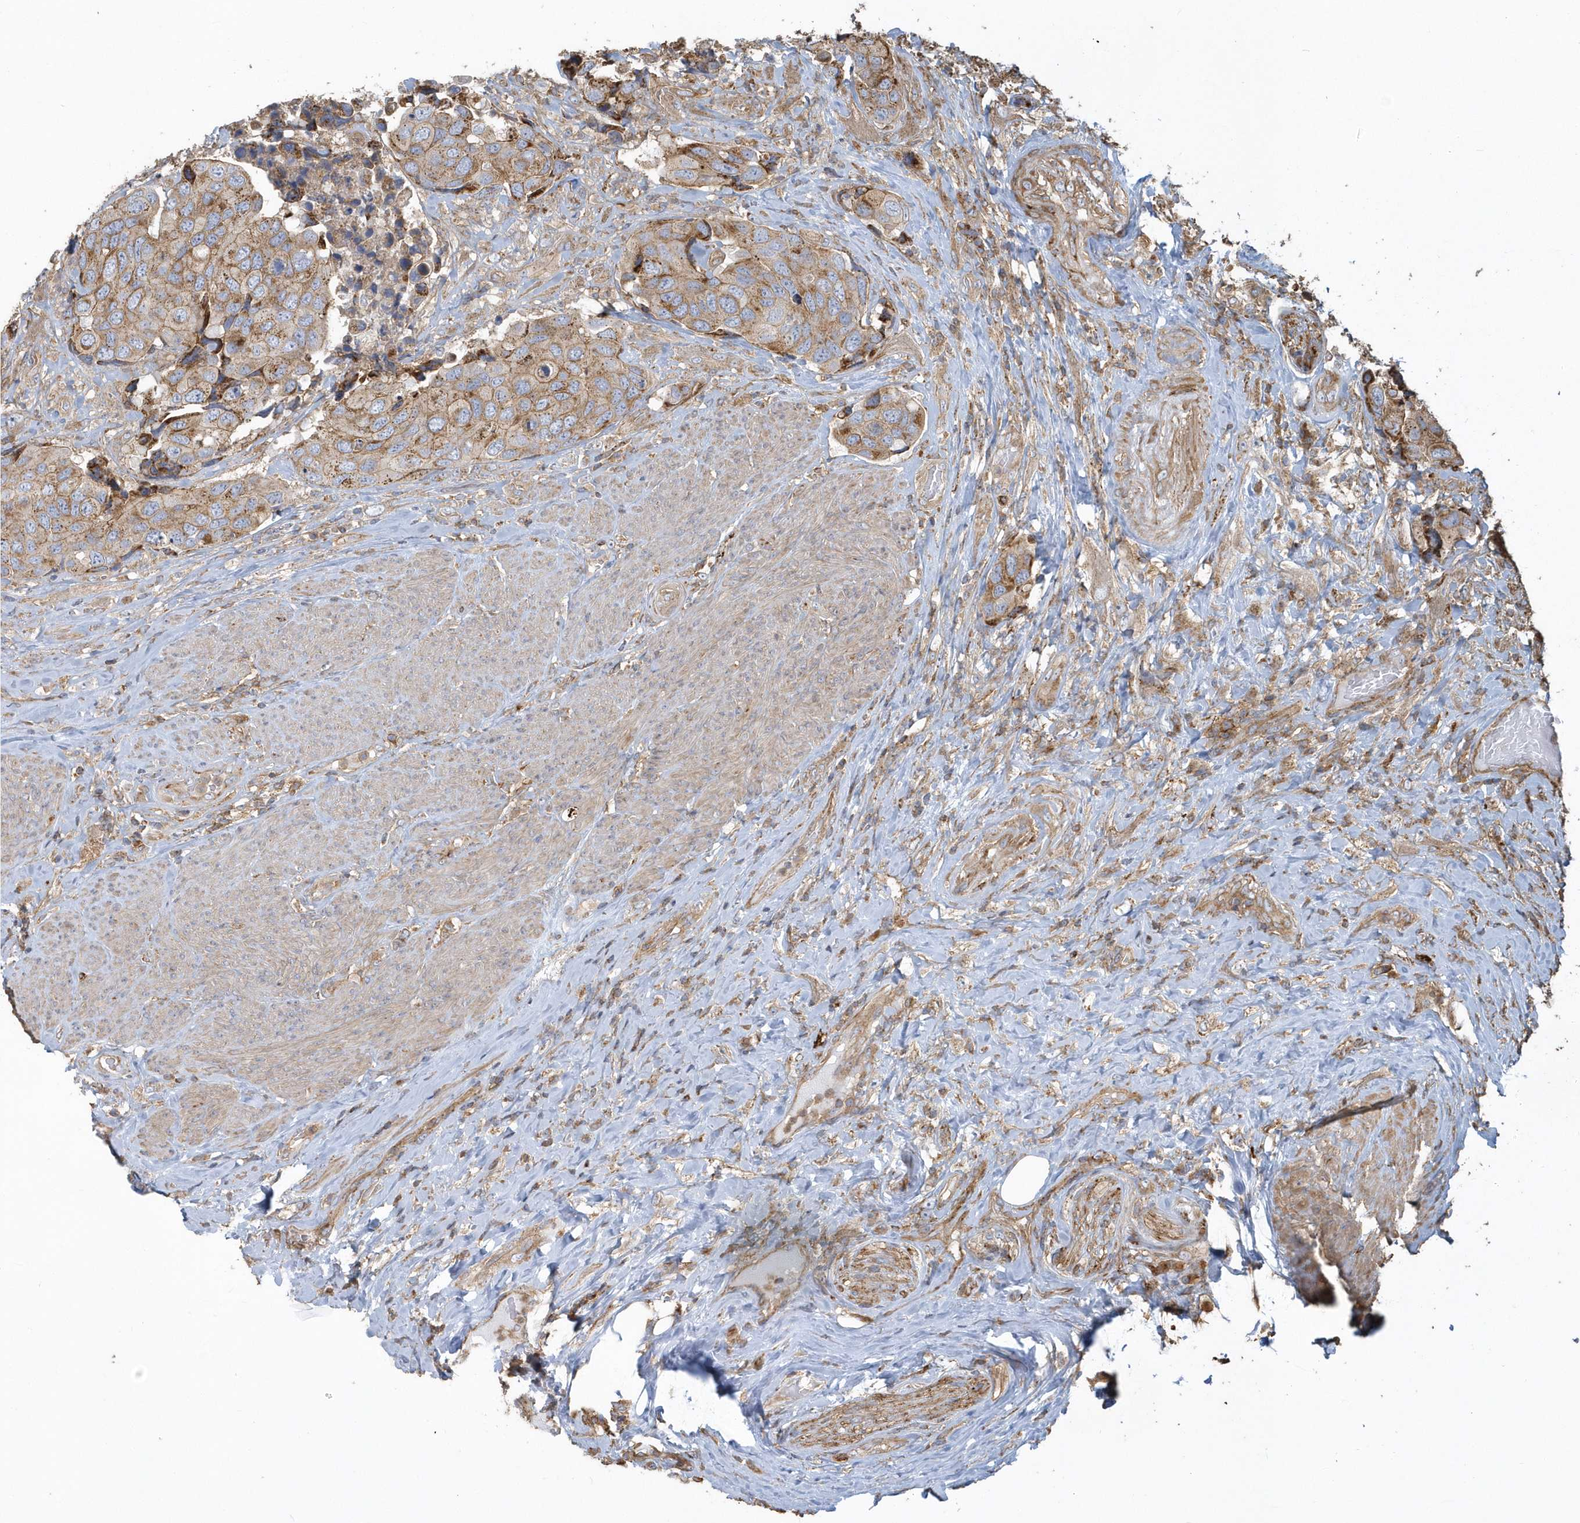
{"staining": {"intensity": "weak", "quantity": ">75%", "location": "cytoplasmic/membranous"}, "tissue": "urothelial cancer", "cell_type": "Tumor cells", "image_type": "cancer", "snomed": [{"axis": "morphology", "description": "Urothelial carcinoma, High grade"}, {"axis": "topography", "description": "Urinary bladder"}], "caption": "Urothelial cancer tissue exhibits weak cytoplasmic/membranous staining in approximately >75% of tumor cells, visualized by immunohistochemistry. The staining was performed using DAB to visualize the protein expression in brown, while the nuclei were stained in blue with hematoxylin (Magnification: 20x).", "gene": "TRAIP", "patient": {"sex": "male", "age": 74}}